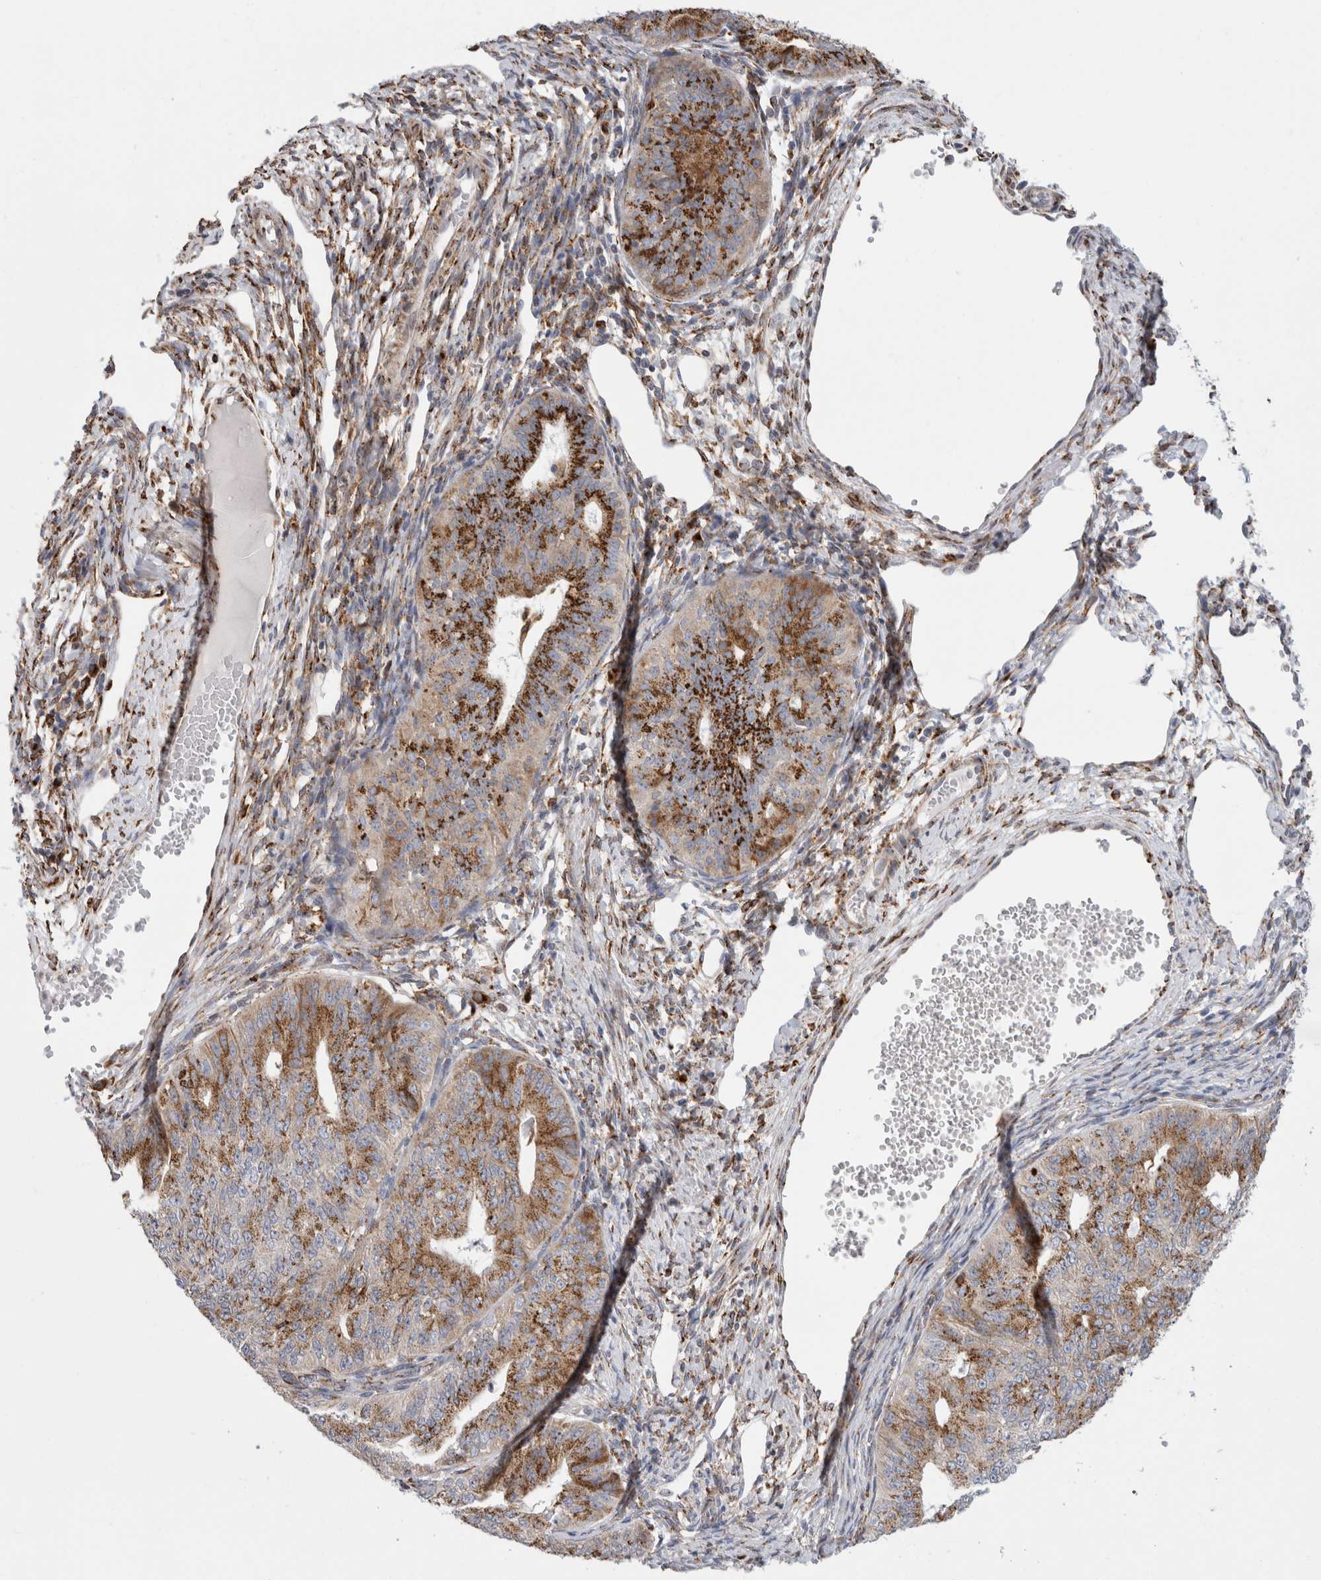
{"staining": {"intensity": "strong", "quantity": ">75%", "location": "cytoplasmic/membranous"}, "tissue": "endometrial cancer", "cell_type": "Tumor cells", "image_type": "cancer", "snomed": [{"axis": "morphology", "description": "Adenocarcinoma, NOS"}, {"axis": "topography", "description": "Endometrium"}], "caption": "Protein staining exhibits strong cytoplasmic/membranous staining in about >75% of tumor cells in endometrial cancer (adenocarcinoma).", "gene": "MCFD2", "patient": {"sex": "female", "age": 32}}